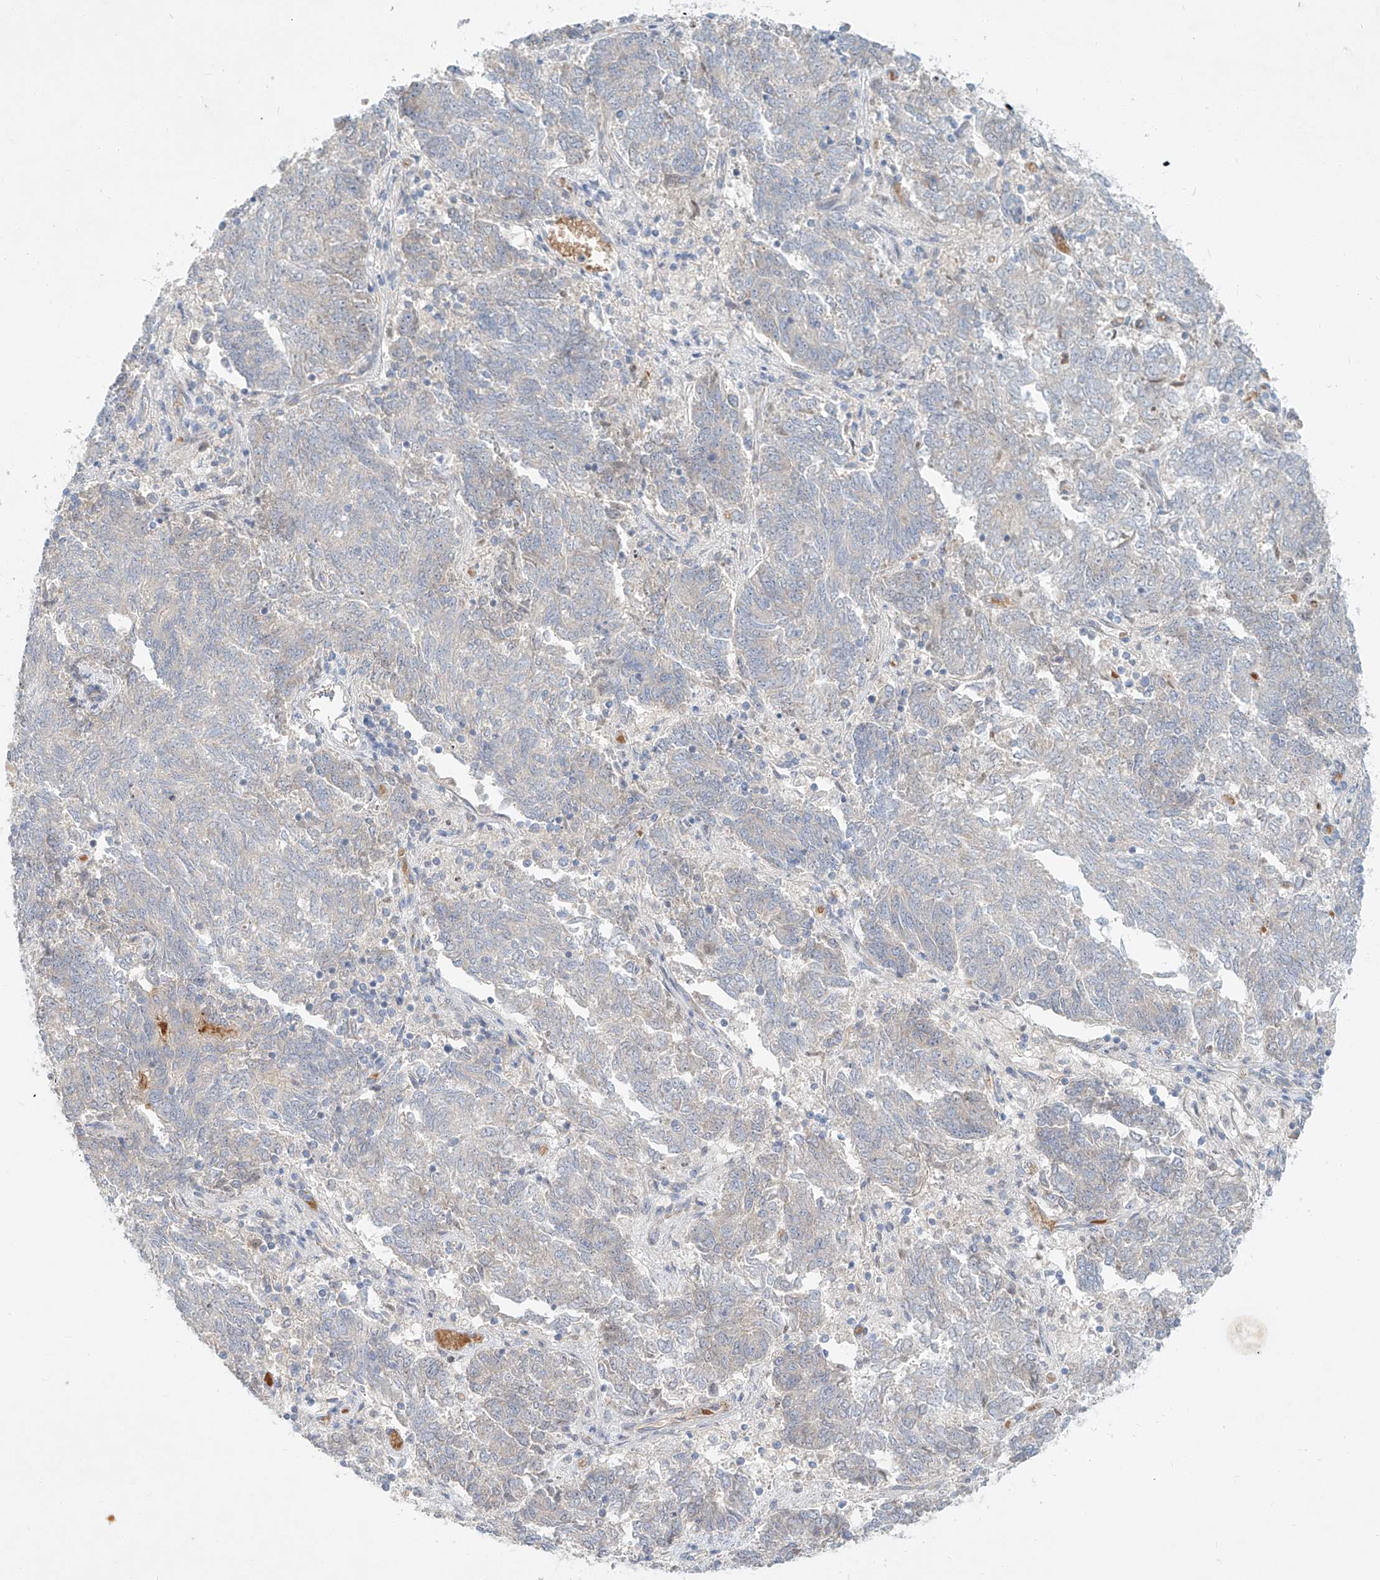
{"staining": {"intensity": "negative", "quantity": "none", "location": "none"}, "tissue": "endometrial cancer", "cell_type": "Tumor cells", "image_type": "cancer", "snomed": [{"axis": "morphology", "description": "Adenocarcinoma, NOS"}, {"axis": "topography", "description": "Endometrium"}], "caption": "High magnification brightfield microscopy of endometrial adenocarcinoma stained with DAB (3,3'-diaminobenzidine) (brown) and counterstained with hematoxylin (blue): tumor cells show no significant expression.", "gene": "SYTL3", "patient": {"sex": "female", "age": 80}}